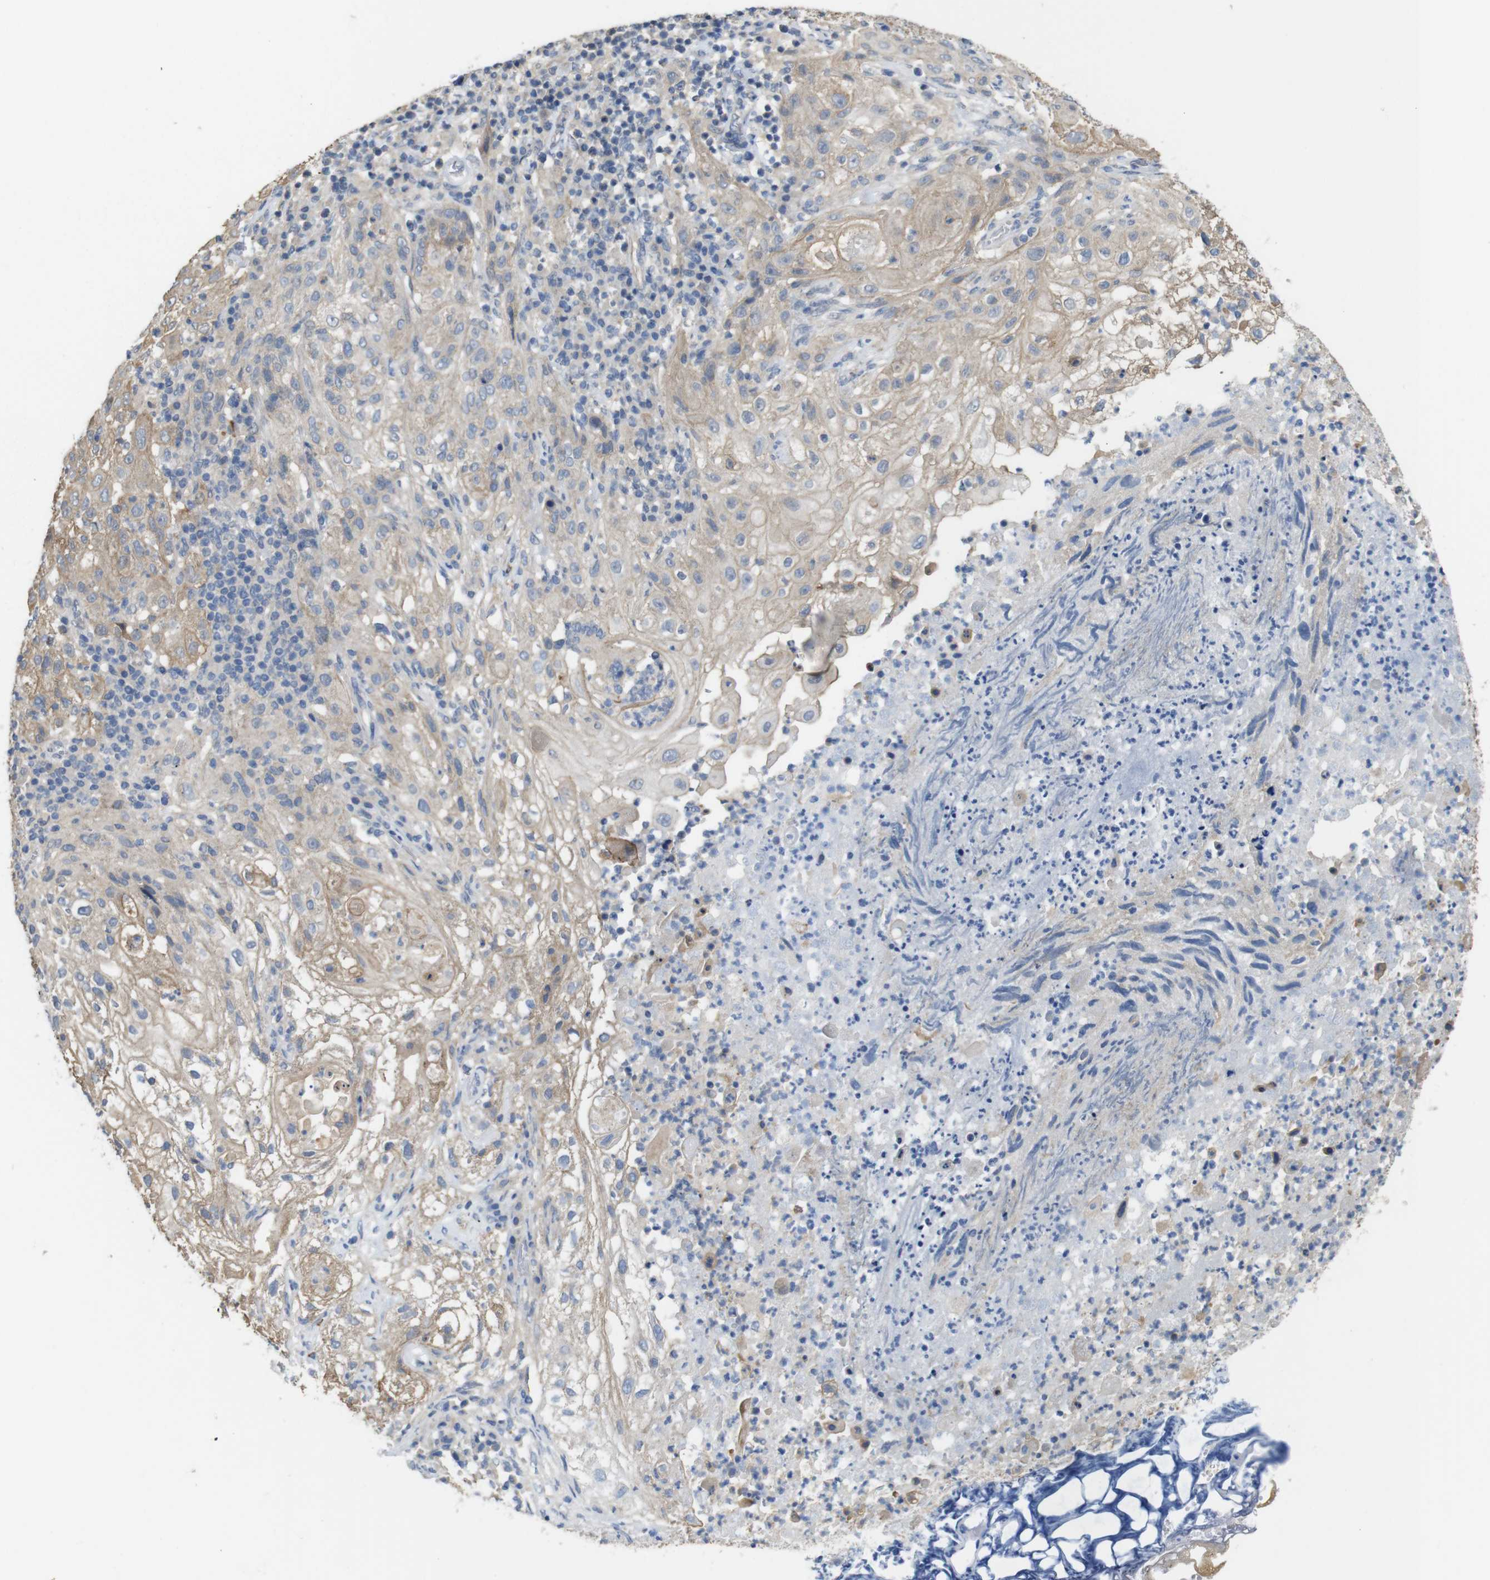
{"staining": {"intensity": "weak", "quantity": ">75%", "location": "cytoplasmic/membranous"}, "tissue": "lung cancer", "cell_type": "Tumor cells", "image_type": "cancer", "snomed": [{"axis": "morphology", "description": "Inflammation, NOS"}, {"axis": "morphology", "description": "Squamous cell carcinoma, NOS"}, {"axis": "topography", "description": "Lymph node"}, {"axis": "topography", "description": "Soft tissue"}, {"axis": "topography", "description": "Lung"}], "caption": "Immunohistochemical staining of lung cancer (squamous cell carcinoma) displays weak cytoplasmic/membranous protein positivity in approximately >75% of tumor cells.", "gene": "CDC34", "patient": {"sex": "male", "age": 66}}